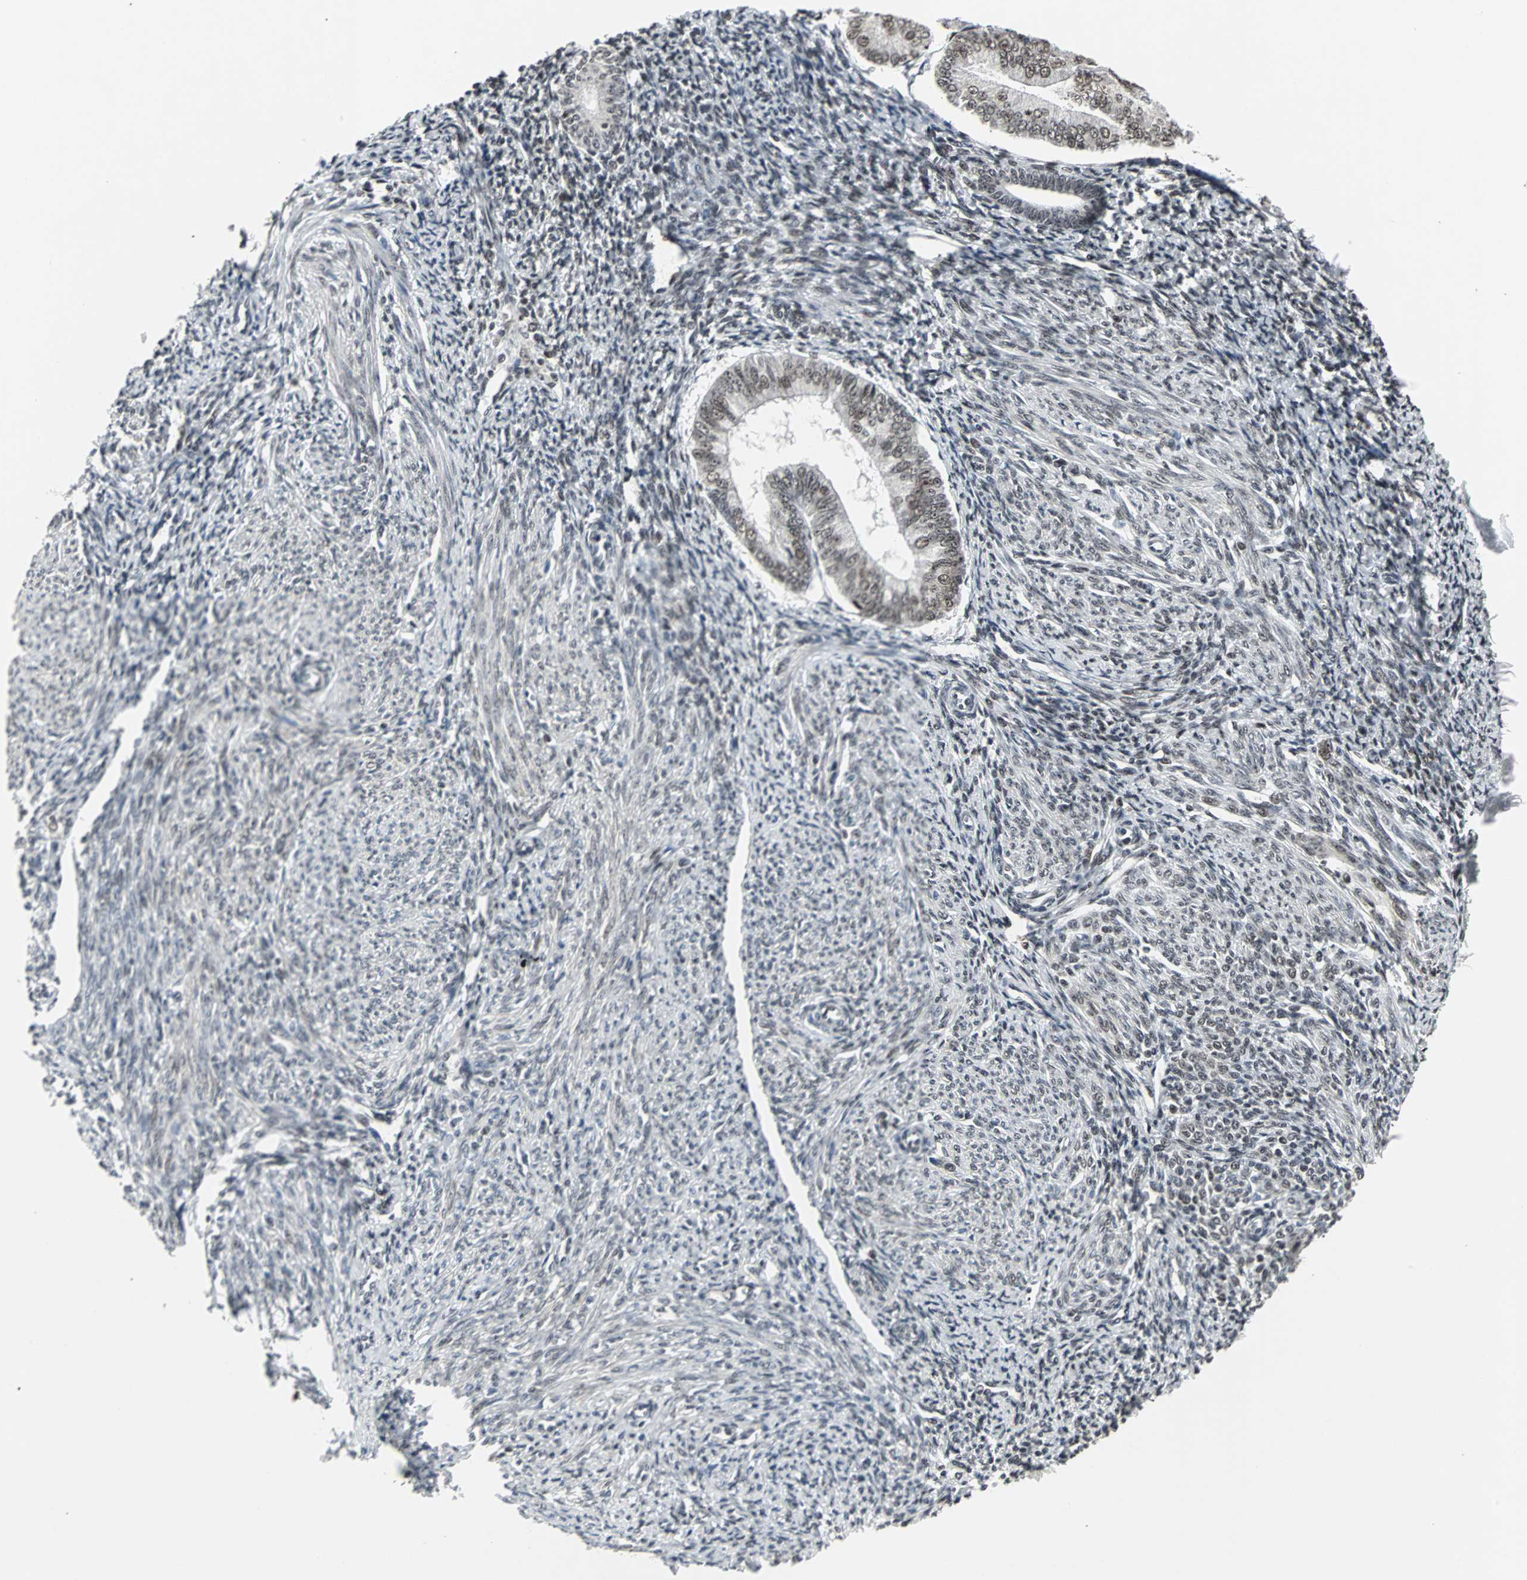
{"staining": {"intensity": "moderate", "quantity": ">75%", "location": "nuclear"}, "tissue": "endometrium", "cell_type": "Cells in endometrial stroma", "image_type": "normal", "snomed": [{"axis": "morphology", "description": "Normal tissue, NOS"}, {"axis": "topography", "description": "Endometrium"}], "caption": "Immunohistochemistry staining of unremarkable endometrium, which exhibits medium levels of moderate nuclear positivity in about >75% of cells in endometrial stroma indicating moderate nuclear protein expression. The staining was performed using DAB (3,3'-diaminobenzidine) (brown) for protein detection and nuclei were counterstained in hematoxylin (blue).", "gene": "PNKP", "patient": {"sex": "female", "age": 57}}